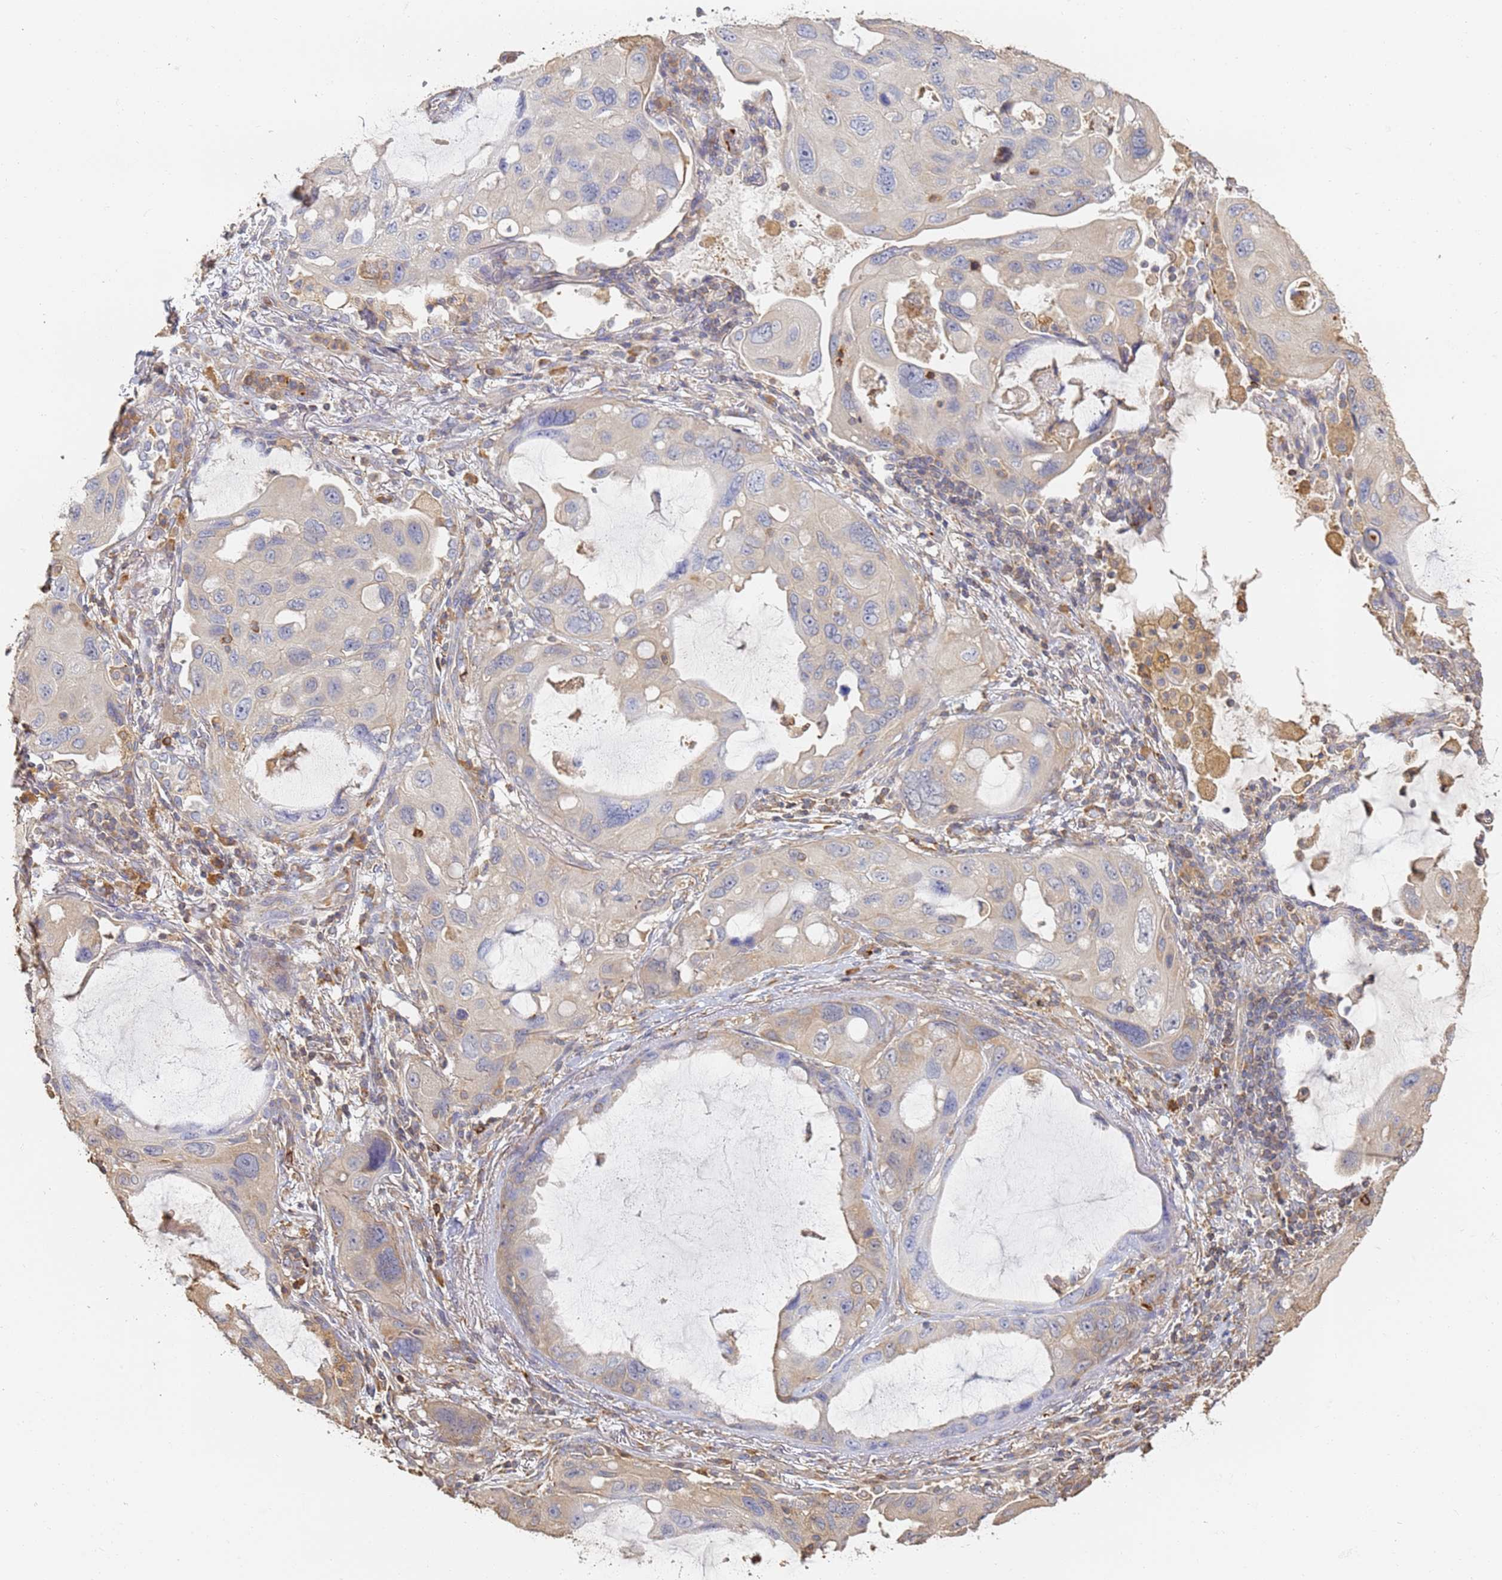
{"staining": {"intensity": "negative", "quantity": "none", "location": "none"}, "tissue": "lung cancer", "cell_type": "Tumor cells", "image_type": "cancer", "snomed": [{"axis": "morphology", "description": "Squamous cell carcinoma, NOS"}, {"axis": "topography", "description": "Lung"}], "caption": "Lung cancer (squamous cell carcinoma) stained for a protein using immunohistochemistry reveals no positivity tumor cells.", "gene": "BIN2", "patient": {"sex": "female", "age": 73}}